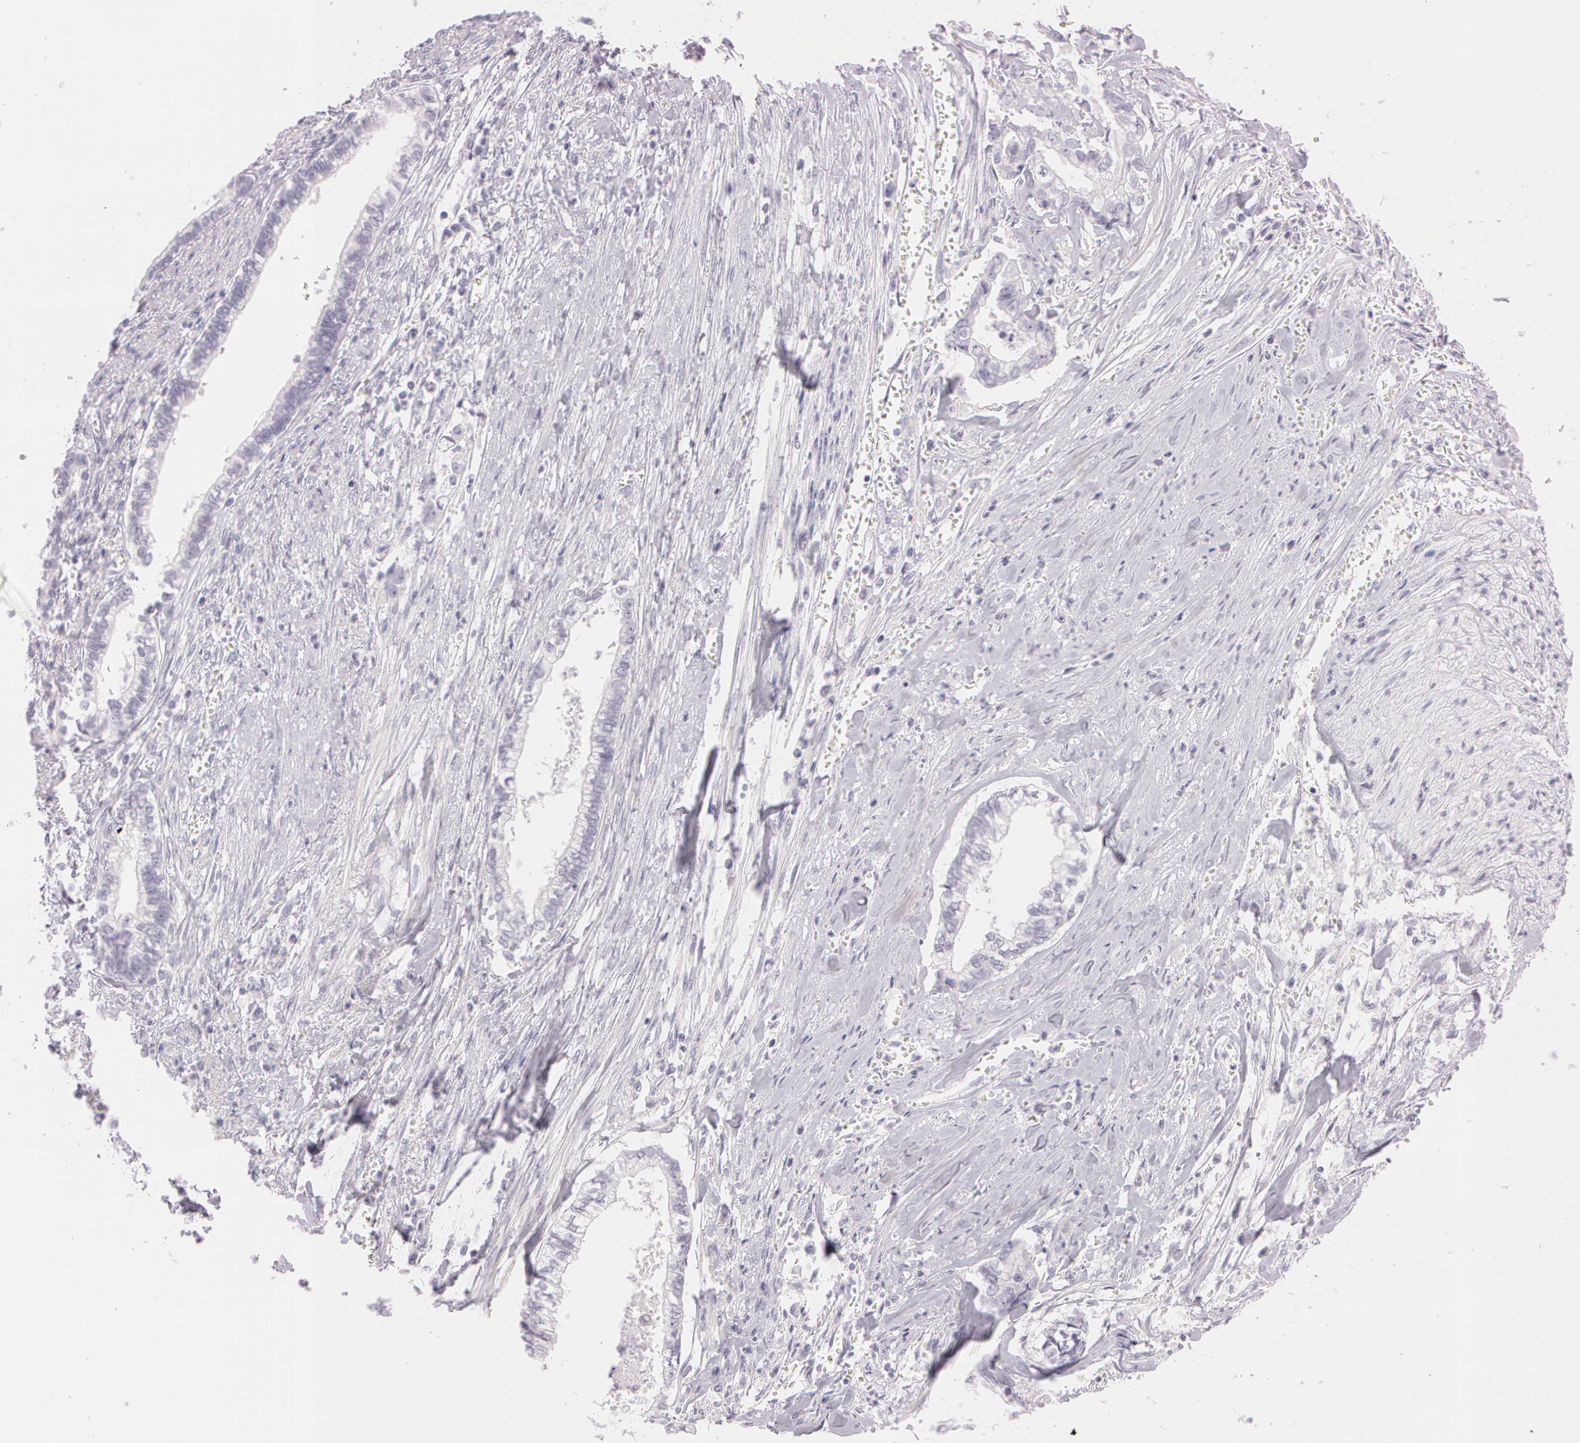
{"staining": {"intensity": "negative", "quantity": "none", "location": "none"}, "tissue": "liver cancer", "cell_type": "Tumor cells", "image_type": "cancer", "snomed": [{"axis": "morphology", "description": "Cholangiocarcinoma"}, {"axis": "topography", "description": "Liver"}], "caption": "Immunohistochemistry of liver cholangiocarcinoma exhibits no positivity in tumor cells. Nuclei are stained in blue.", "gene": "OTC", "patient": {"sex": "male", "age": 57}}